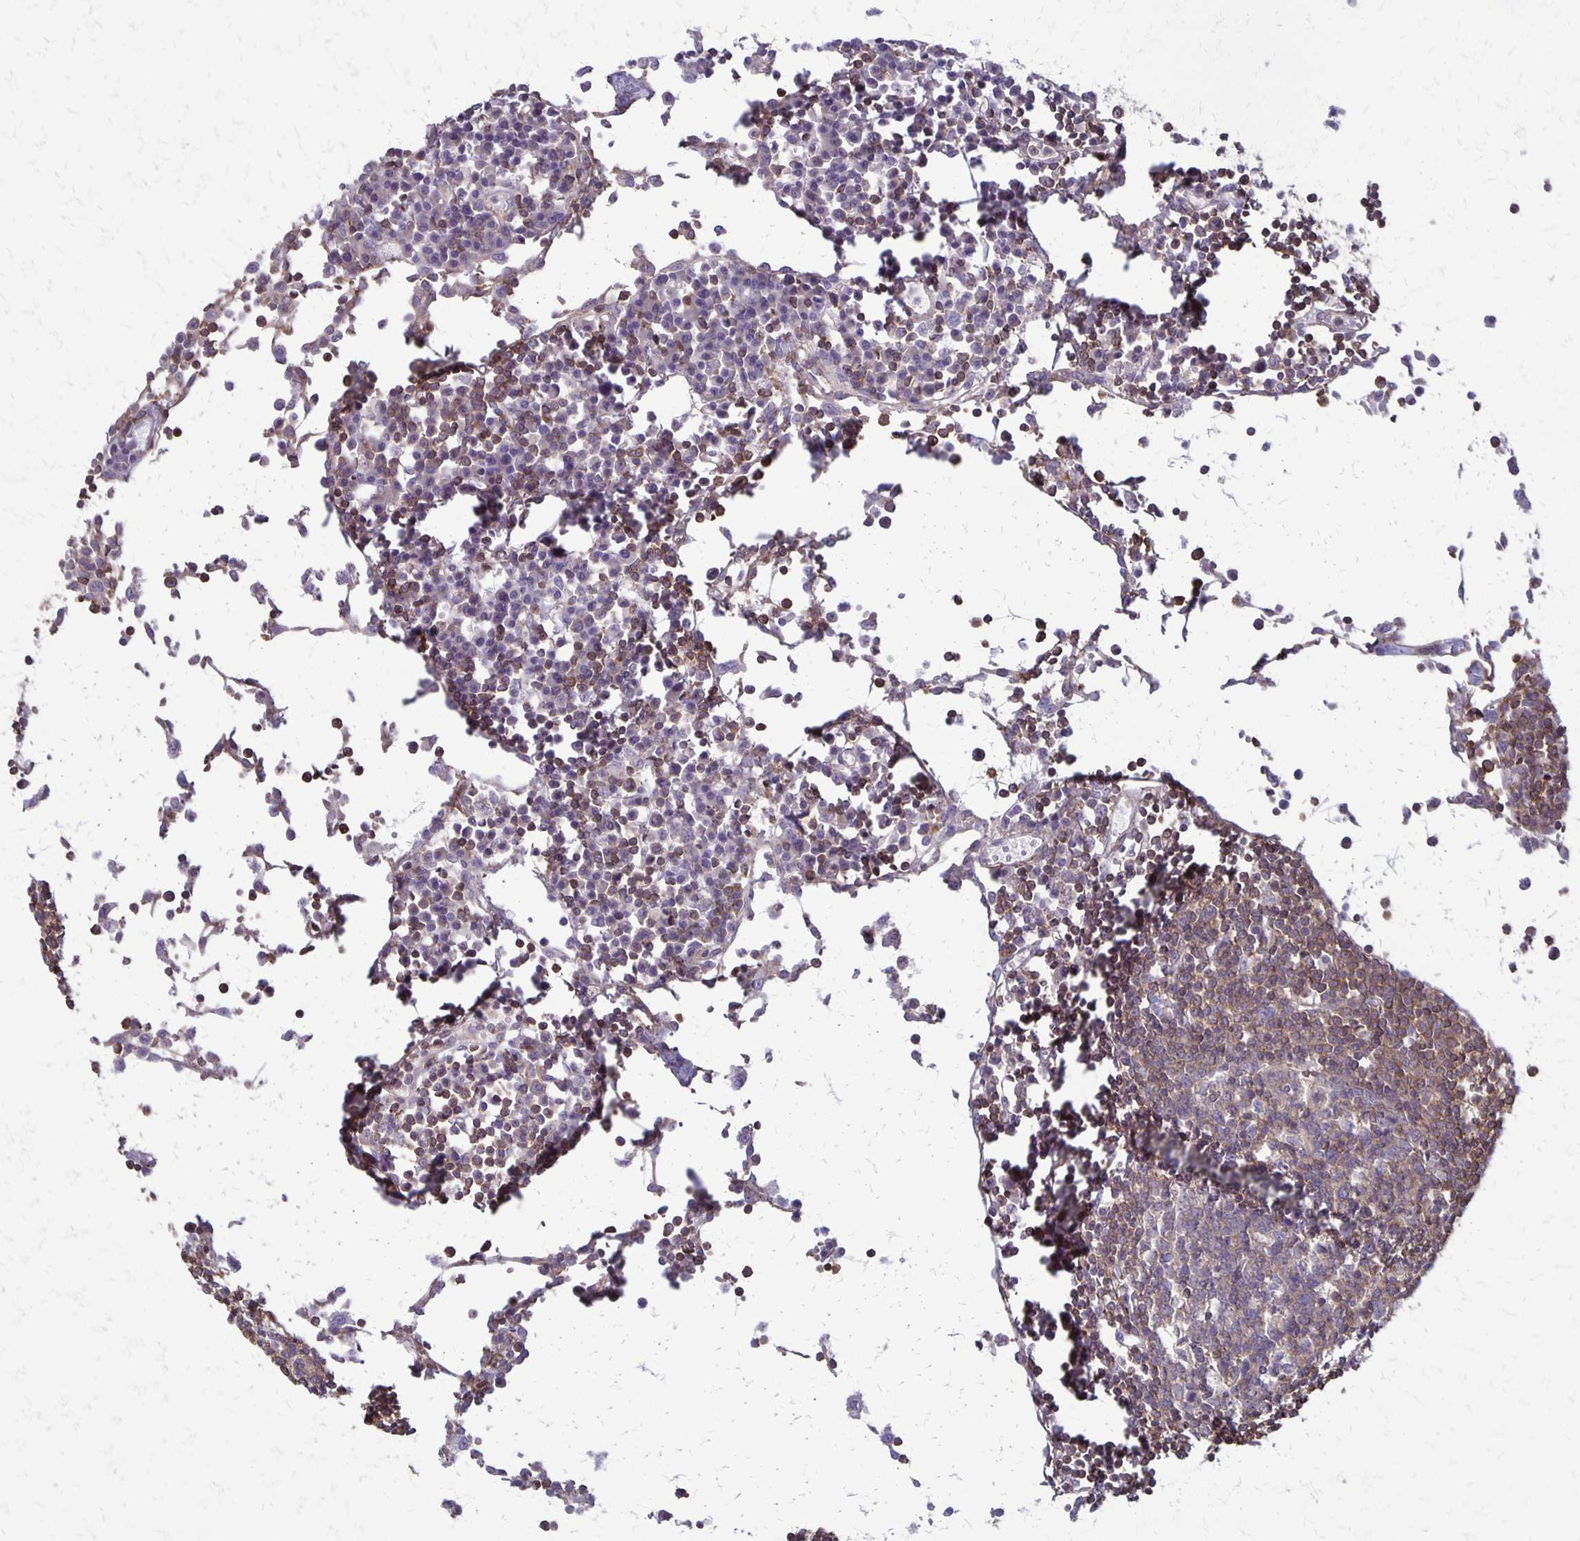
{"staining": {"intensity": "moderate", "quantity": "25%-75%", "location": "cytoplasmic/membranous"}, "tissue": "lymph node", "cell_type": "Non-germinal center cells", "image_type": "normal", "snomed": [{"axis": "morphology", "description": "Normal tissue, NOS"}, {"axis": "topography", "description": "Lymph node"}], "caption": "Unremarkable lymph node demonstrates moderate cytoplasmic/membranous positivity in approximately 25%-75% of non-germinal center cells.", "gene": "SEPTIN5", "patient": {"sex": "female", "age": 78}}